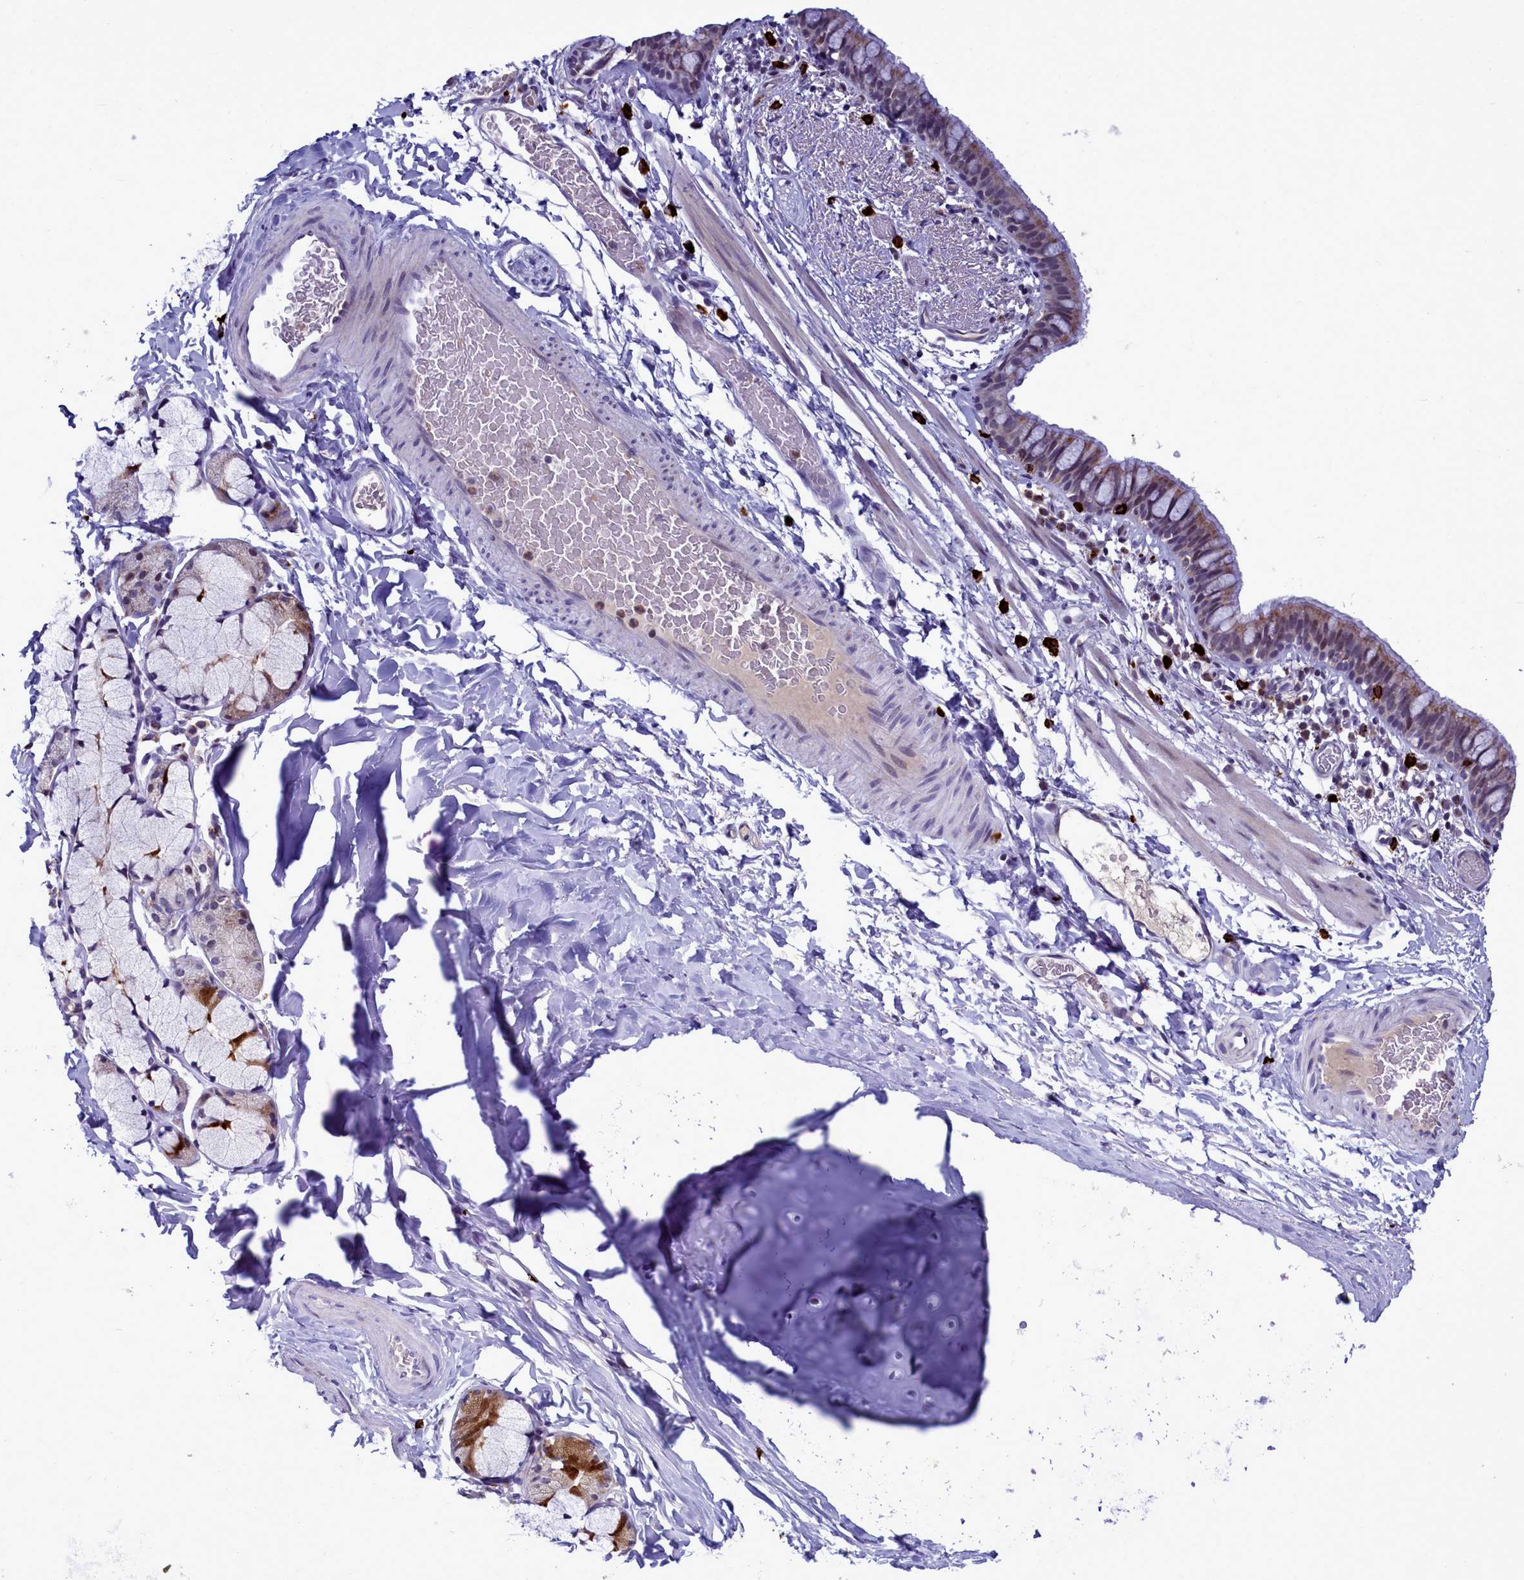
{"staining": {"intensity": "weak", "quantity": "25%-75%", "location": "cytoplasmic/membranous"}, "tissue": "bronchus", "cell_type": "Respiratory epithelial cells", "image_type": "normal", "snomed": [{"axis": "morphology", "description": "Normal tissue, NOS"}, {"axis": "topography", "description": "Cartilage tissue"}, {"axis": "topography", "description": "Bronchus"}], "caption": "Unremarkable bronchus was stained to show a protein in brown. There is low levels of weak cytoplasmic/membranous expression in about 25%-75% of respiratory epithelial cells. Using DAB (brown) and hematoxylin (blue) stains, captured at high magnification using brightfield microscopy.", "gene": "POM121L2", "patient": {"sex": "female", "age": 36}}